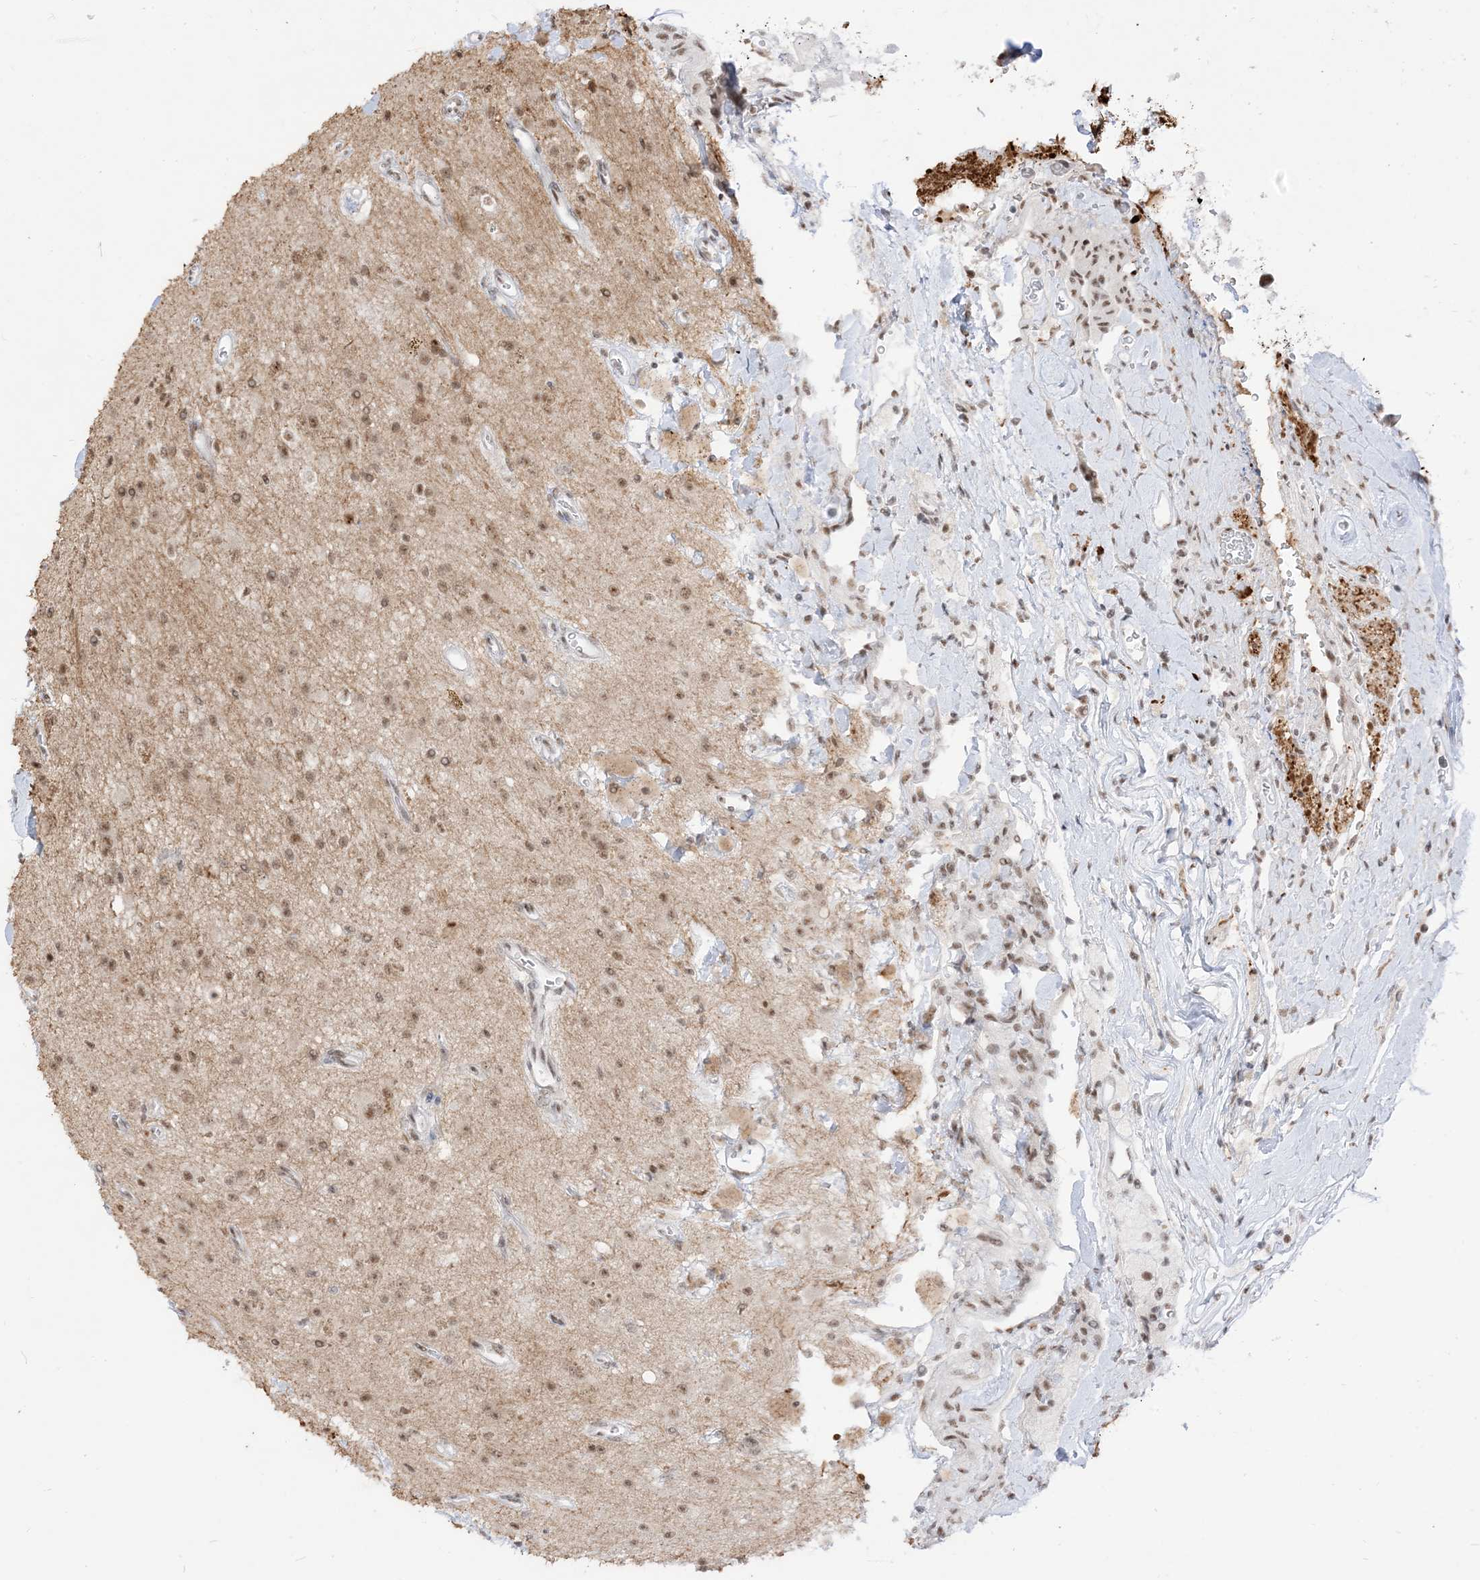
{"staining": {"intensity": "moderate", "quantity": ">75%", "location": "nuclear"}, "tissue": "glioma", "cell_type": "Tumor cells", "image_type": "cancer", "snomed": [{"axis": "morphology", "description": "Glioma, malignant, High grade"}, {"axis": "topography", "description": "Brain"}], "caption": "Moderate nuclear protein staining is identified in about >75% of tumor cells in glioma. The protein is shown in brown color, while the nuclei are stained blue.", "gene": "ARGLU1", "patient": {"sex": "male", "age": 34}}